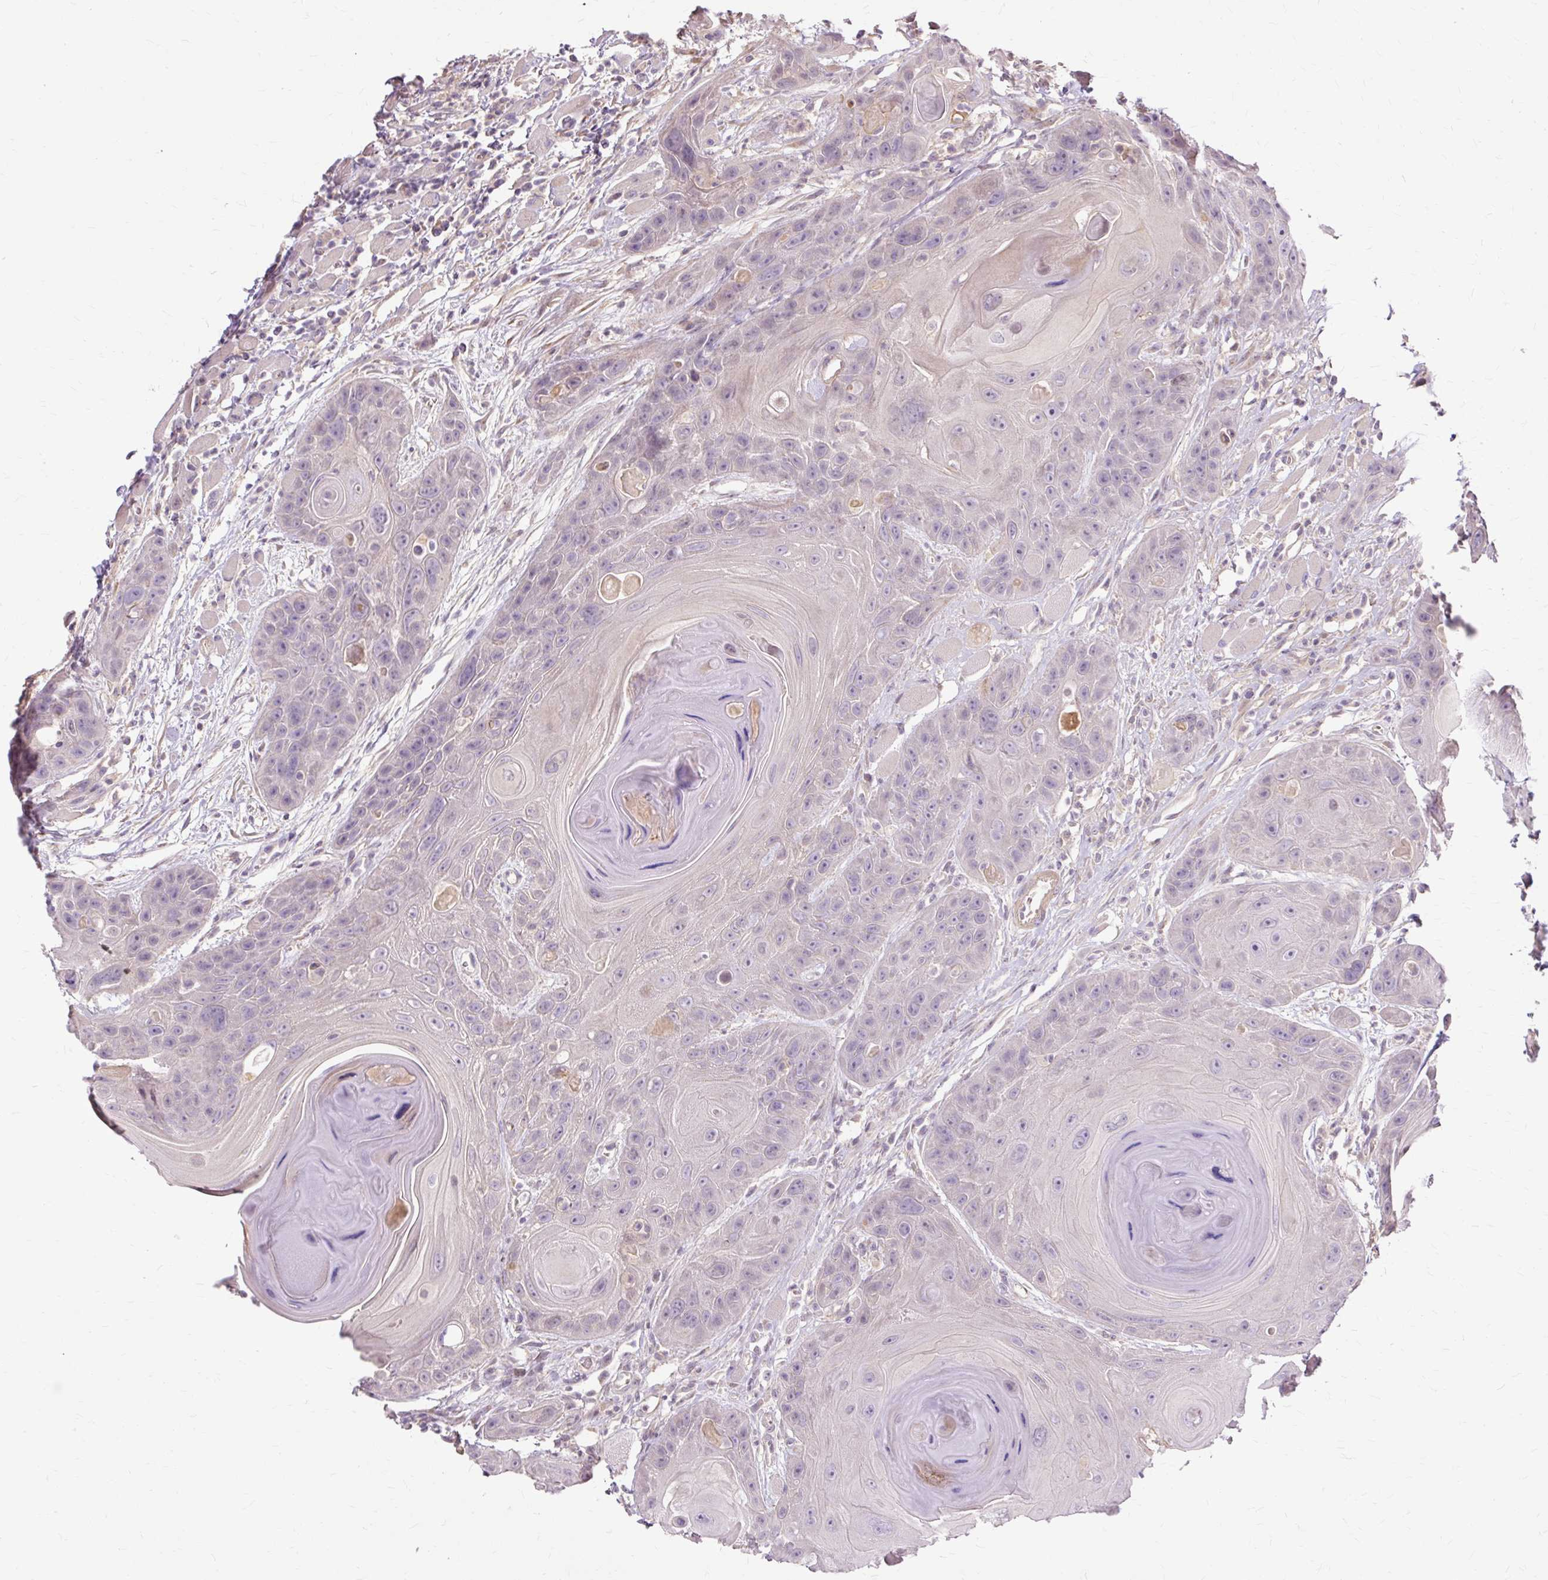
{"staining": {"intensity": "negative", "quantity": "none", "location": "none"}, "tissue": "head and neck cancer", "cell_type": "Tumor cells", "image_type": "cancer", "snomed": [{"axis": "morphology", "description": "Squamous cell carcinoma, NOS"}, {"axis": "topography", "description": "Head-Neck"}], "caption": "Tumor cells show no significant positivity in head and neck cancer (squamous cell carcinoma).", "gene": "TSPAN8", "patient": {"sex": "female", "age": 59}}